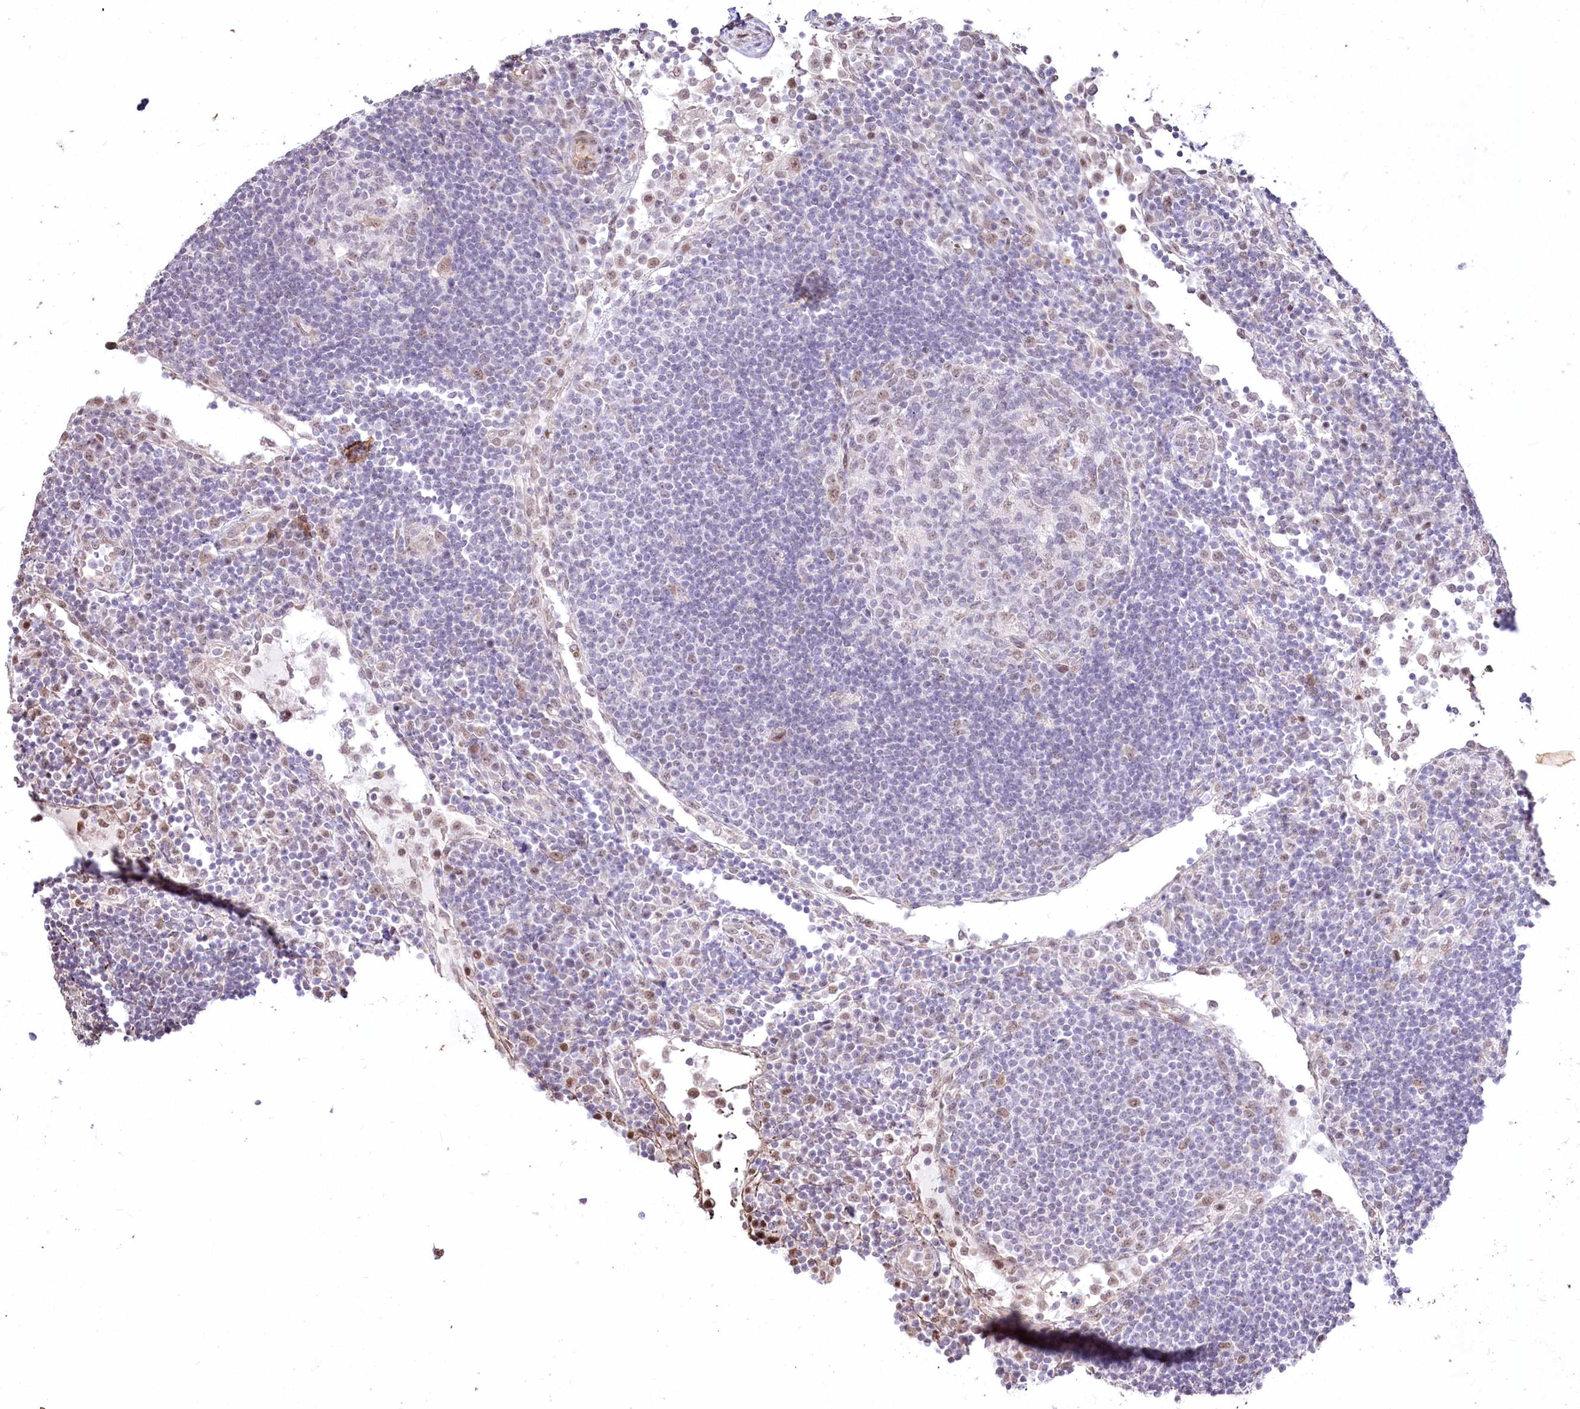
{"staining": {"intensity": "weak", "quantity": "<25%", "location": "nuclear"}, "tissue": "lymph node", "cell_type": "Germinal center cells", "image_type": "normal", "snomed": [{"axis": "morphology", "description": "Normal tissue, NOS"}, {"axis": "topography", "description": "Lymph node"}], "caption": "Micrograph shows no protein expression in germinal center cells of normal lymph node. The staining was performed using DAB to visualize the protein expression in brown, while the nuclei were stained in blue with hematoxylin (Magnification: 20x).", "gene": "YBX3", "patient": {"sex": "female", "age": 53}}